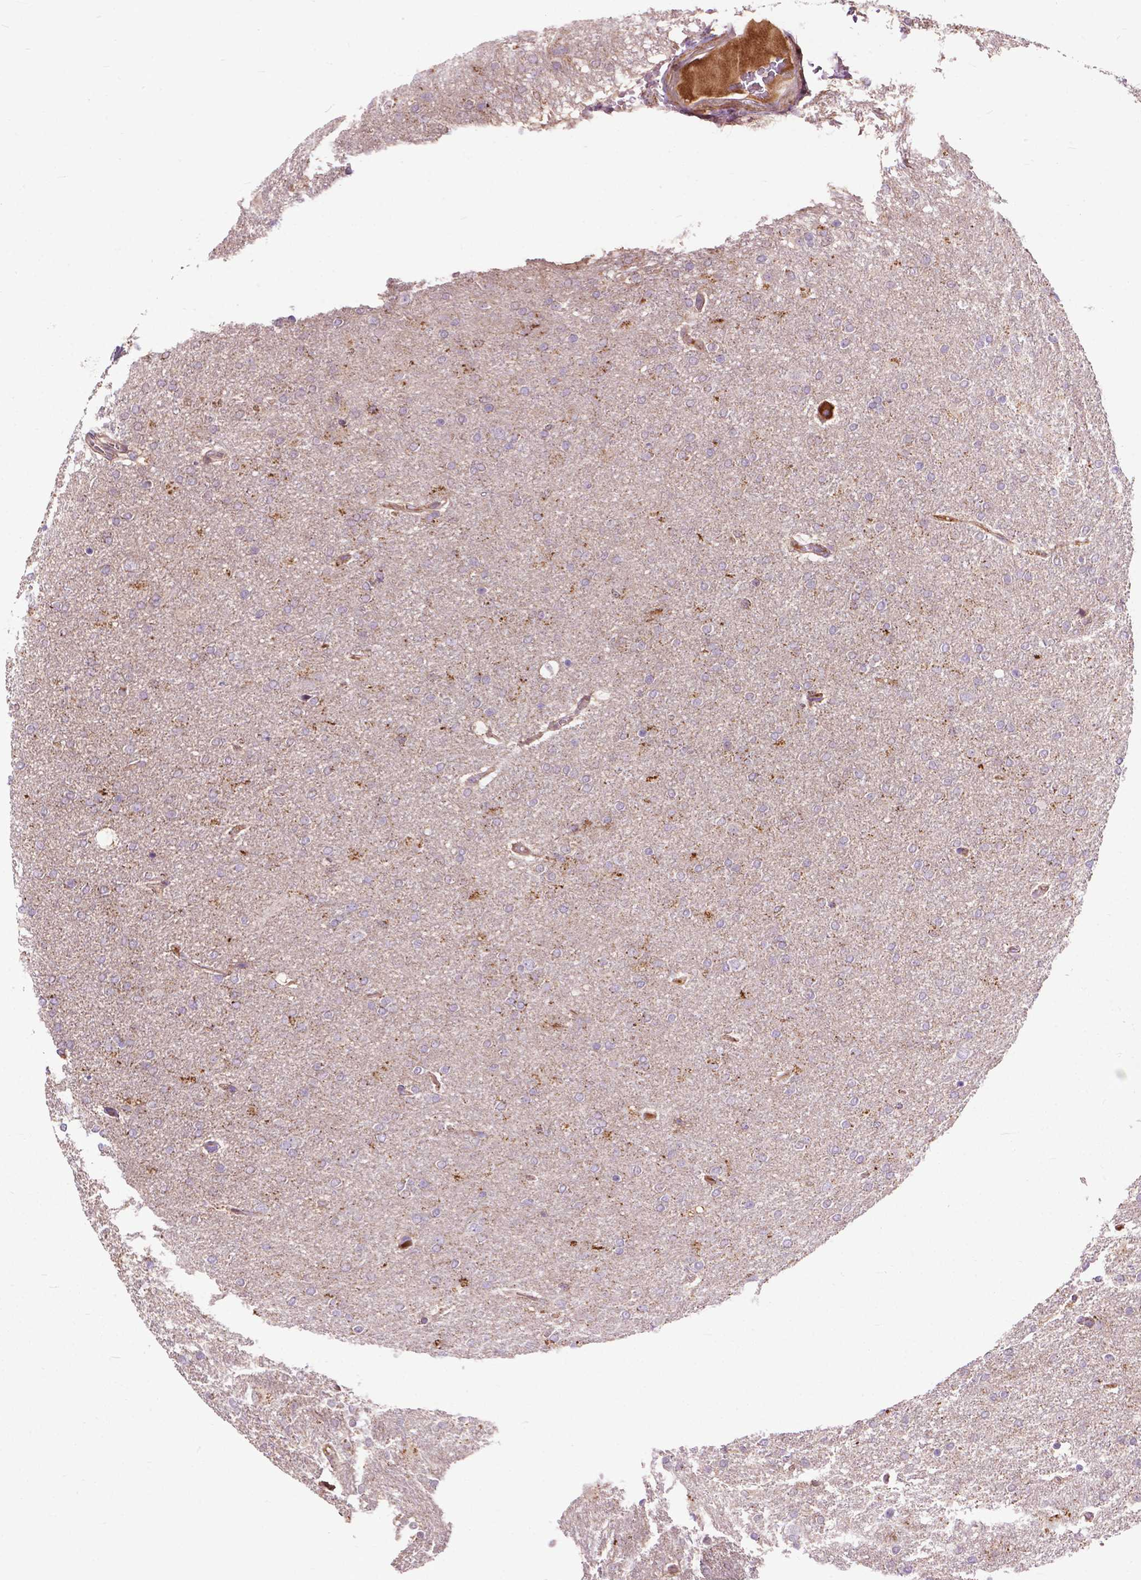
{"staining": {"intensity": "negative", "quantity": "none", "location": "none"}, "tissue": "glioma", "cell_type": "Tumor cells", "image_type": "cancer", "snomed": [{"axis": "morphology", "description": "Glioma, malignant, High grade"}, {"axis": "topography", "description": "Cerebral cortex"}], "caption": "Histopathology image shows no protein staining in tumor cells of glioma tissue.", "gene": "CHMP4A", "patient": {"sex": "male", "age": 70}}